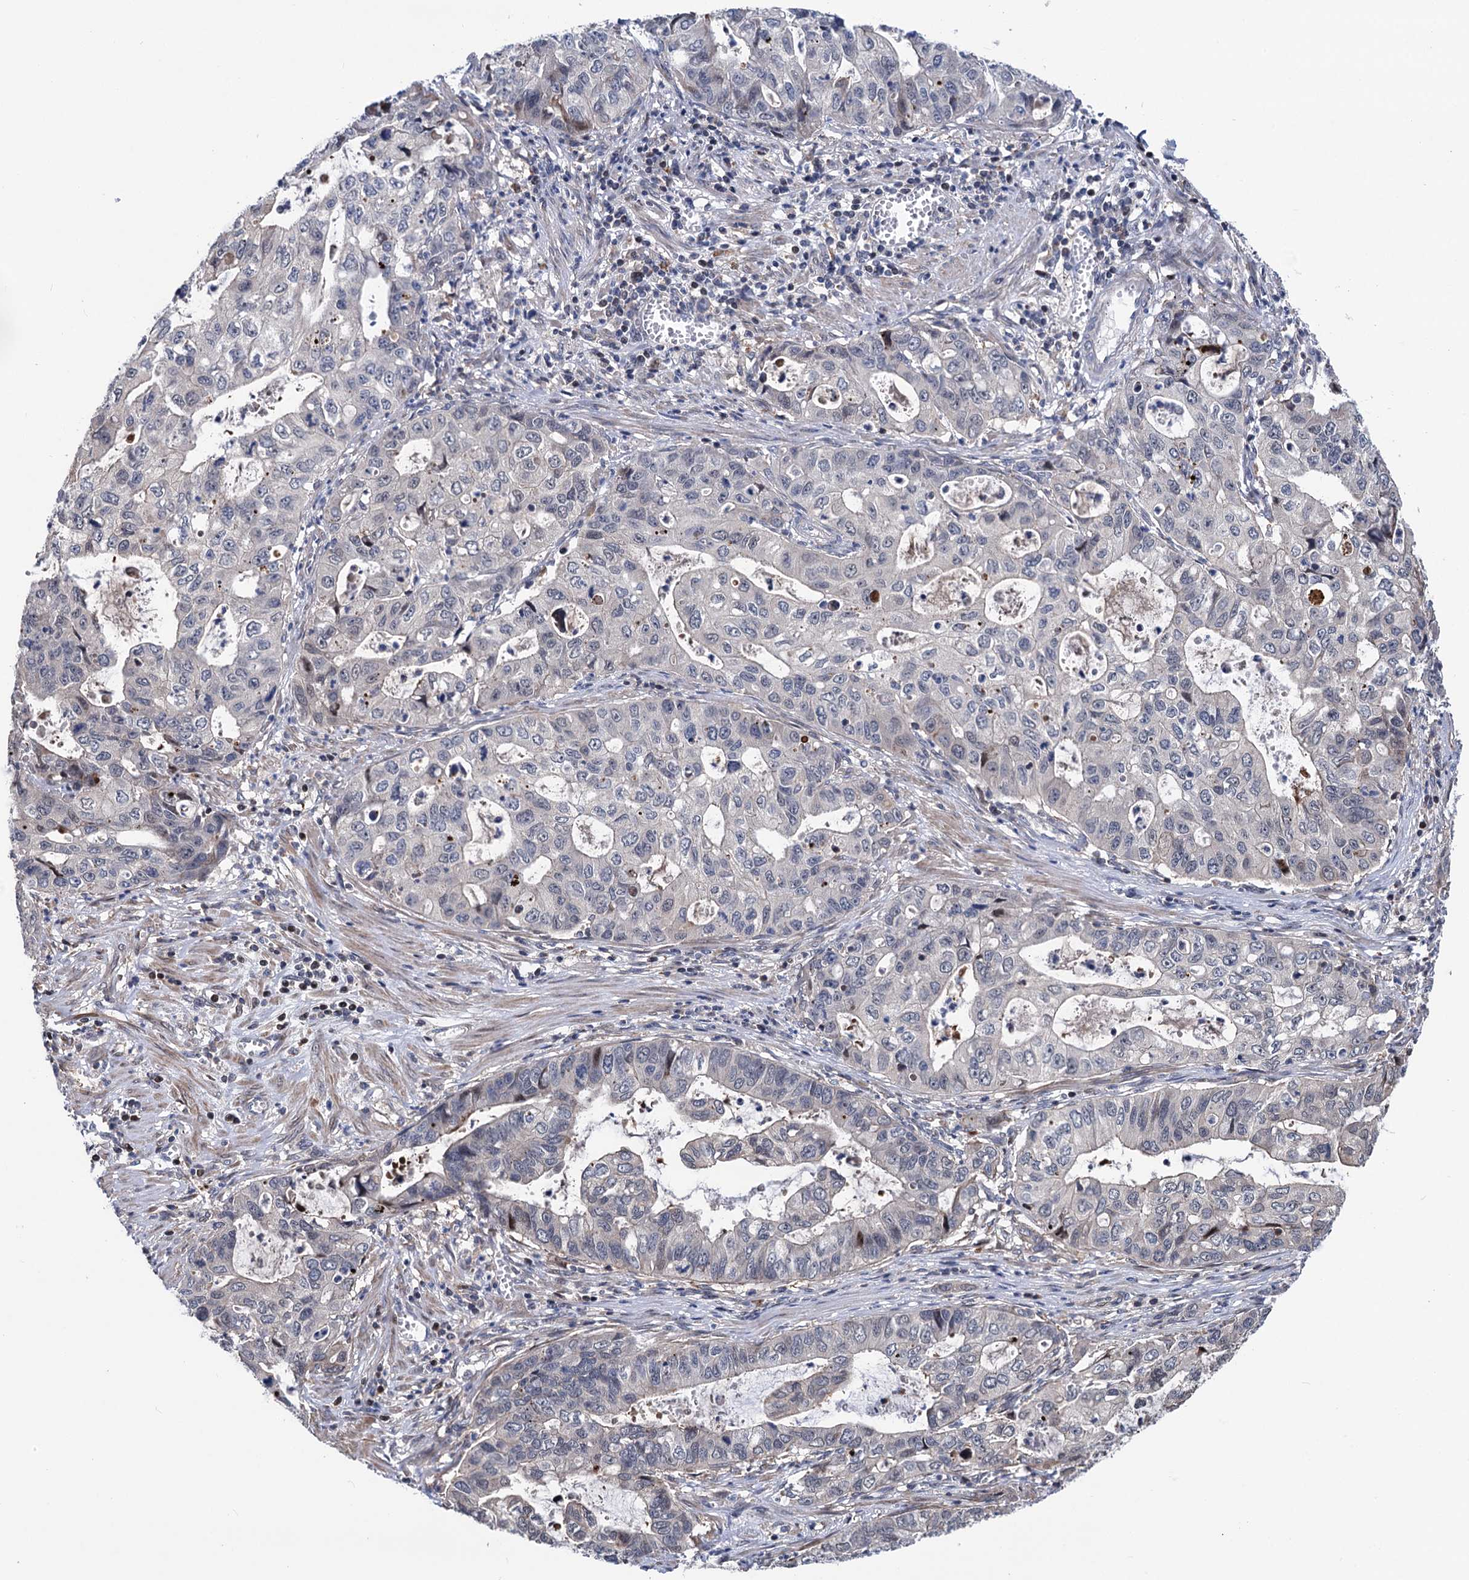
{"staining": {"intensity": "negative", "quantity": "none", "location": "none"}, "tissue": "stomach cancer", "cell_type": "Tumor cells", "image_type": "cancer", "snomed": [{"axis": "morphology", "description": "Adenocarcinoma, NOS"}, {"axis": "topography", "description": "Stomach, upper"}], "caption": "Micrograph shows no significant protein staining in tumor cells of stomach cancer.", "gene": "UBR1", "patient": {"sex": "female", "age": 52}}